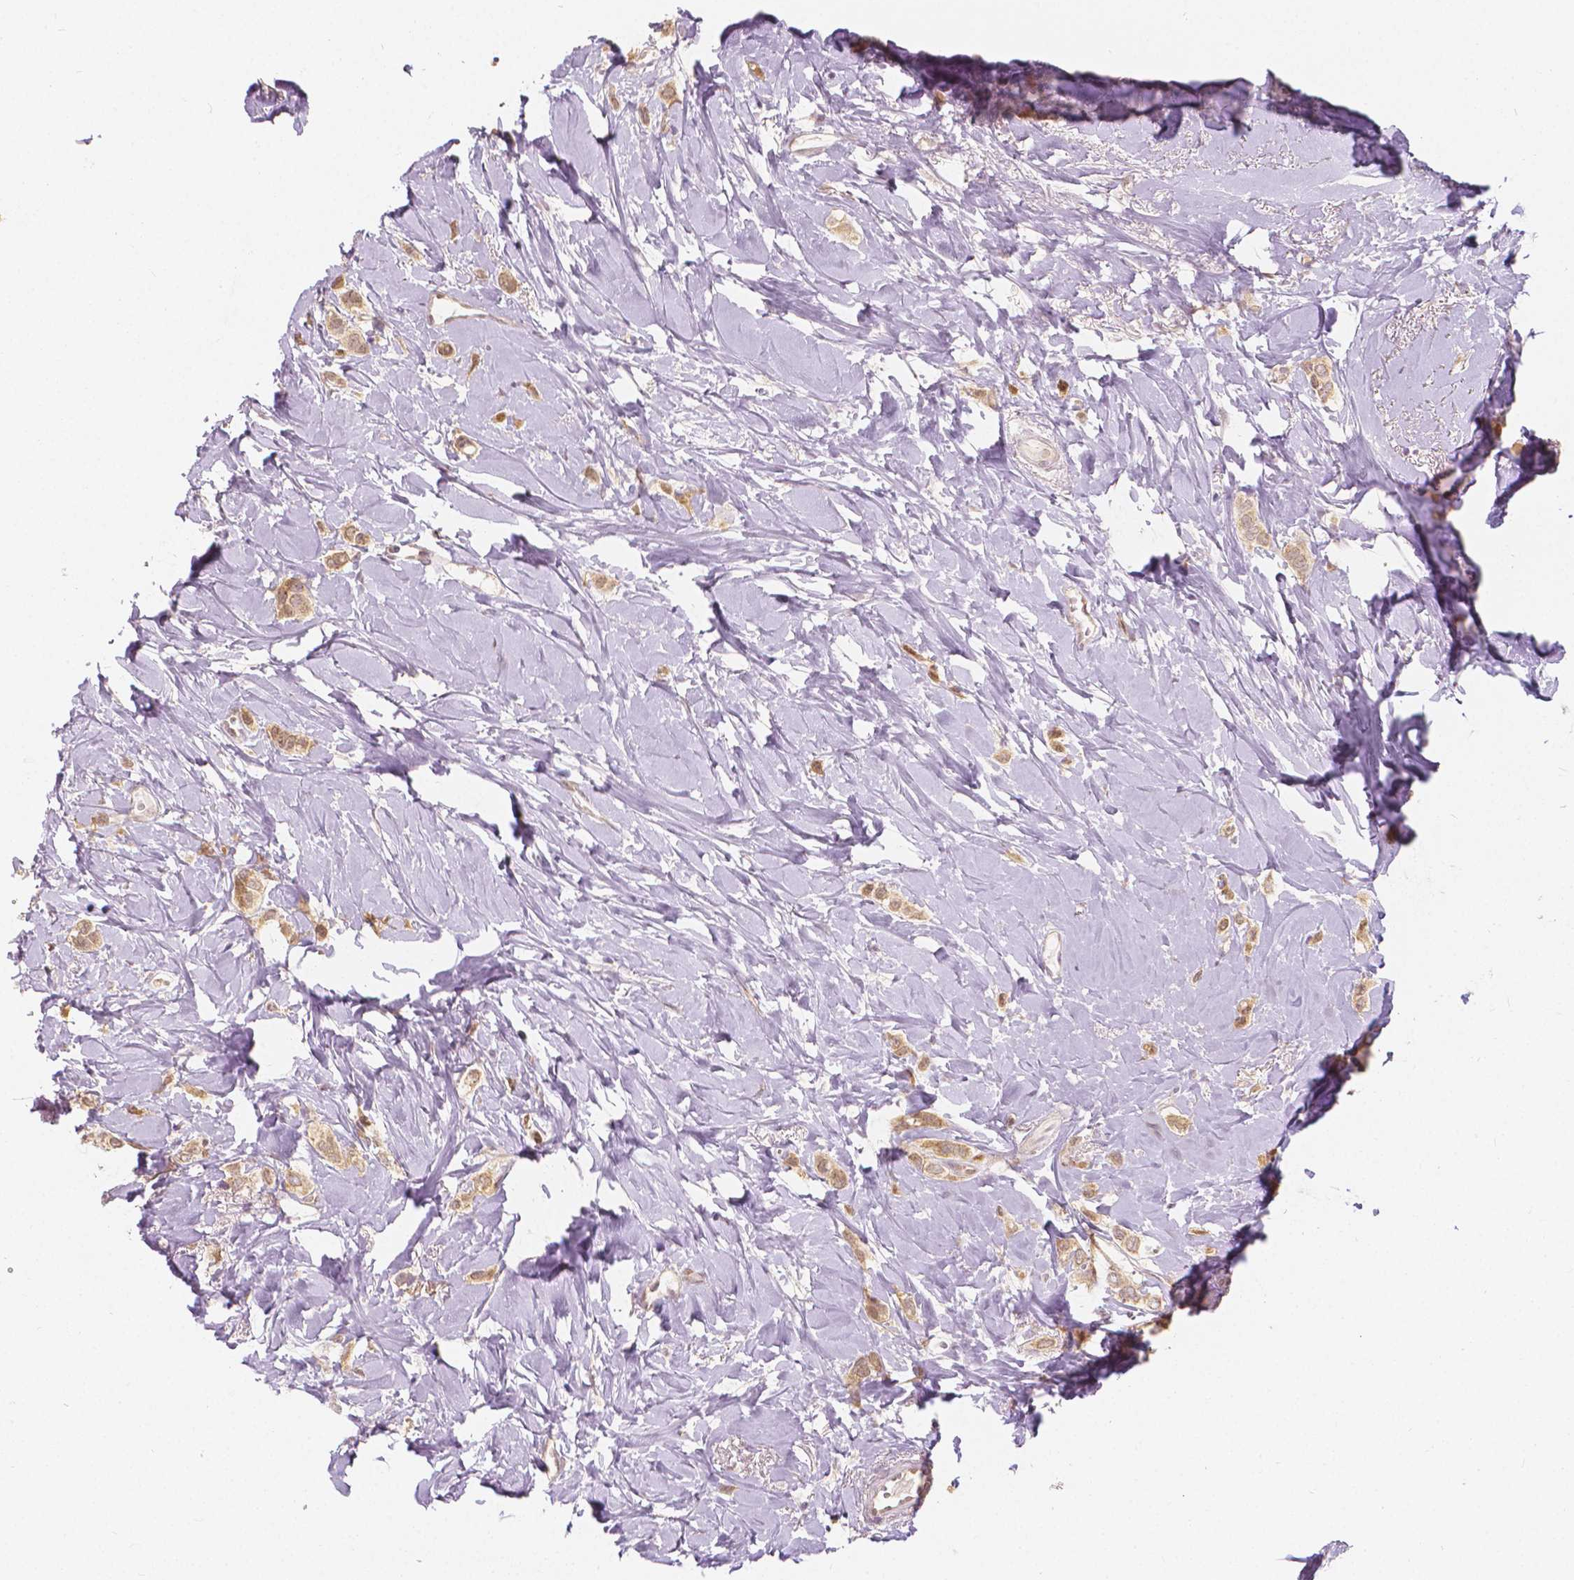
{"staining": {"intensity": "moderate", "quantity": ">75%", "location": "cytoplasmic/membranous,nuclear"}, "tissue": "breast cancer", "cell_type": "Tumor cells", "image_type": "cancer", "snomed": [{"axis": "morphology", "description": "Lobular carcinoma"}, {"axis": "topography", "description": "Breast"}], "caption": "The histopathology image displays immunohistochemical staining of breast cancer. There is moderate cytoplasmic/membranous and nuclear expression is seen in approximately >75% of tumor cells.", "gene": "NAPRT", "patient": {"sex": "female", "age": 66}}